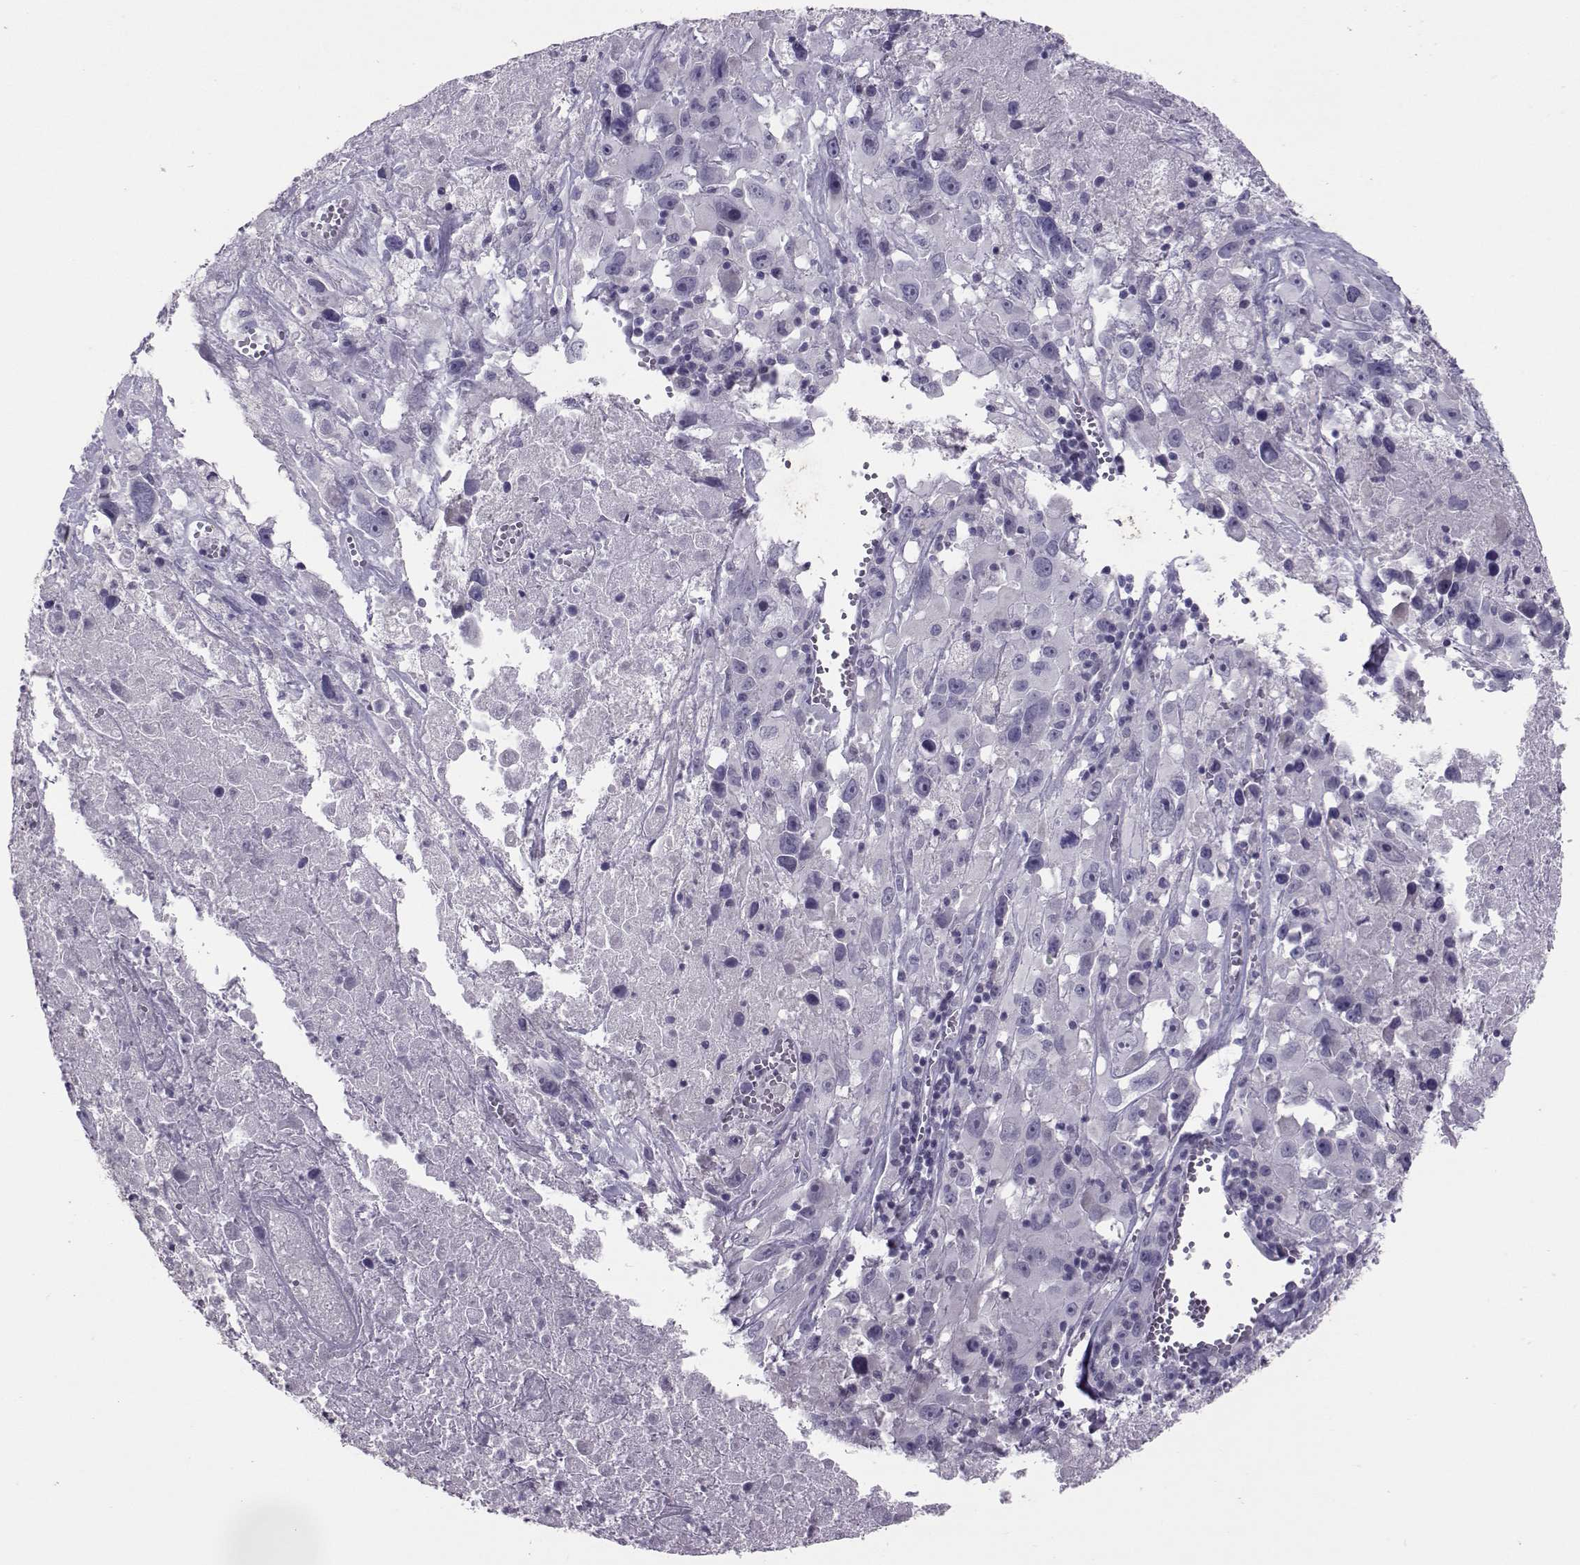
{"staining": {"intensity": "negative", "quantity": "none", "location": "none"}, "tissue": "melanoma", "cell_type": "Tumor cells", "image_type": "cancer", "snomed": [{"axis": "morphology", "description": "Malignant melanoma, Metastatic site"}, {"axis": "topography", "description": "Lymph node"}], "caption": "Tumor cells show no significant staining in melanoma.", "gene": "ASRGL1", "patient": {"sex": "male", "age": 50}}